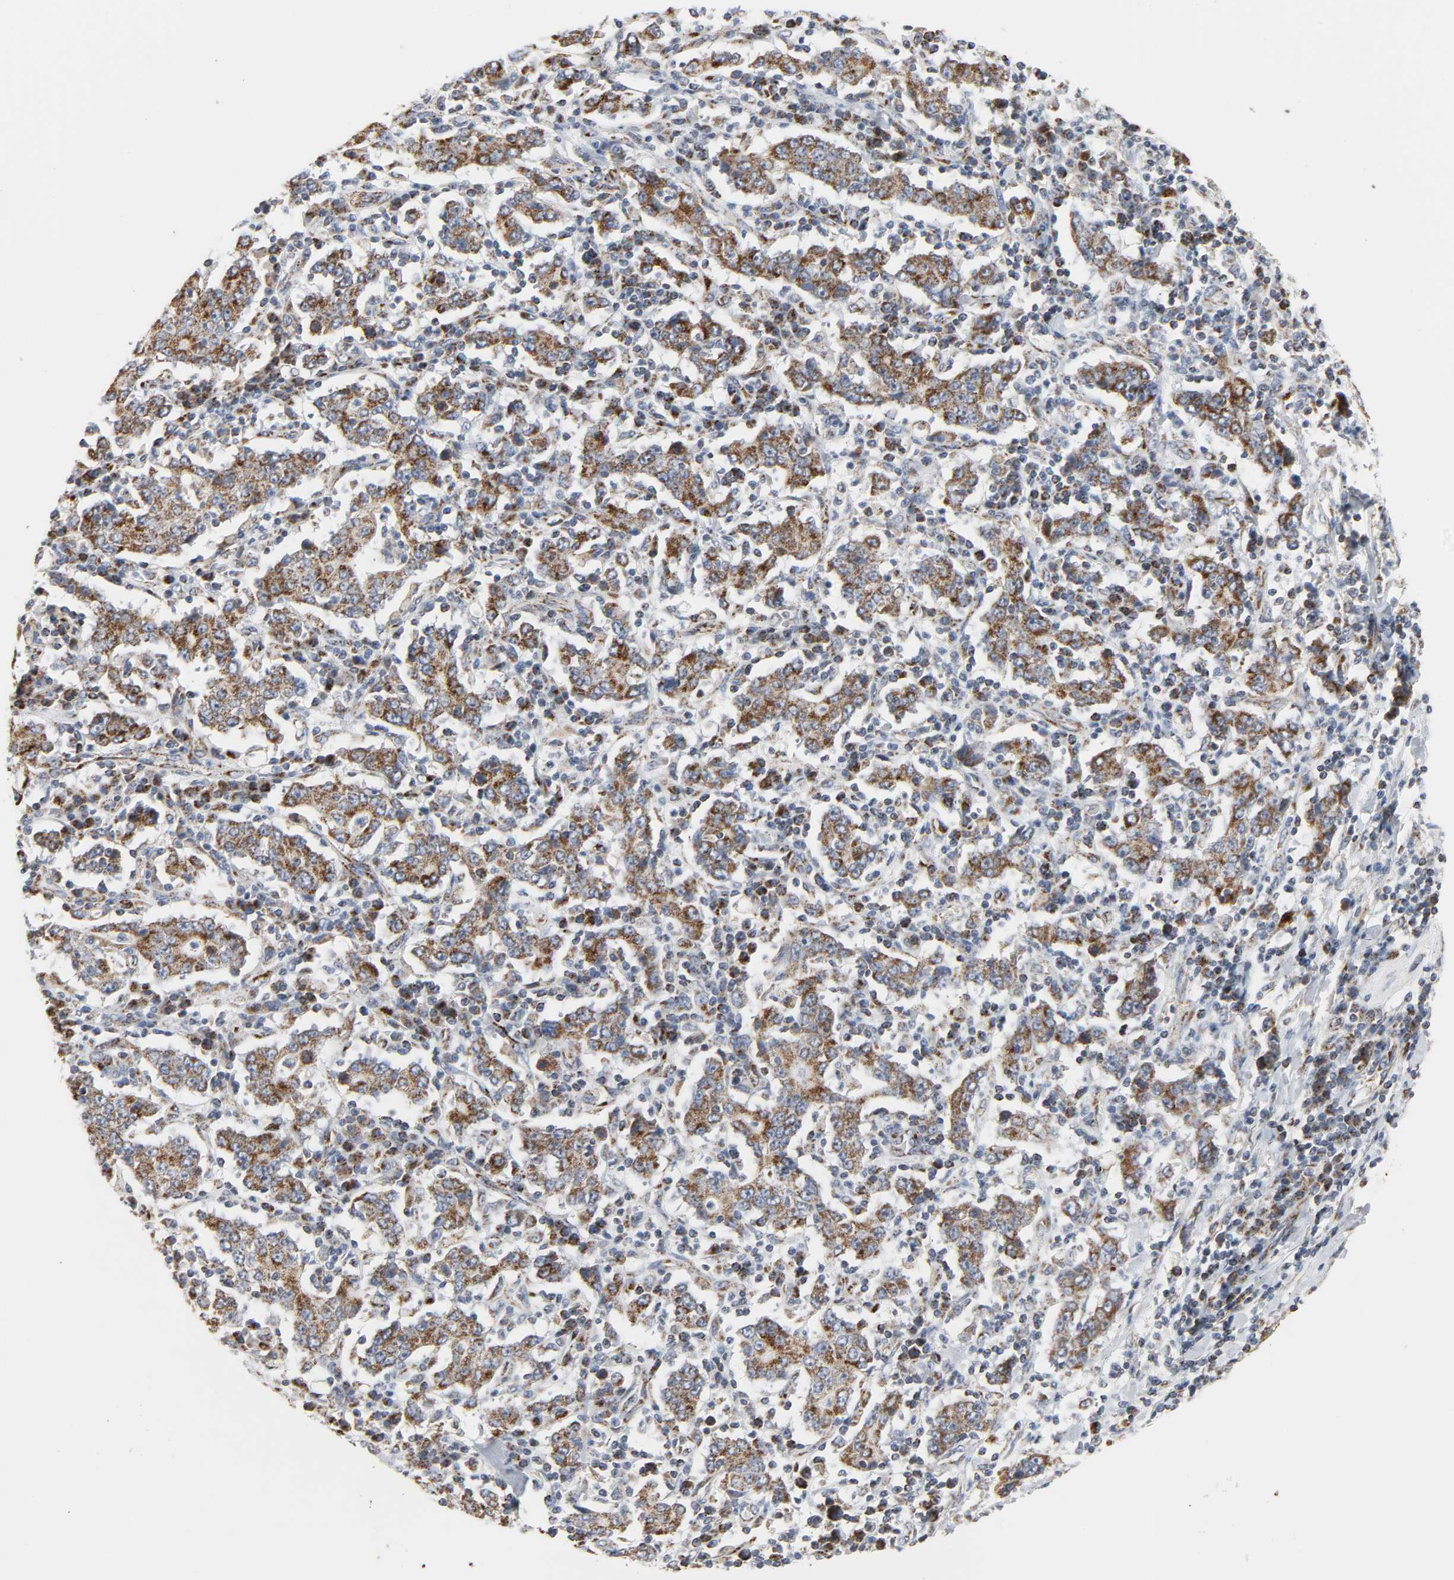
{"staining": {"intensity": "moderate", "quantity": ">75%", "location": "cytoplasmic/membranous"}, "tissue": "stomach cancer", "cell_type": "Tumor cells", "image_type": "cancer", "snomed": [{"axis": "morphology", "description": "Normal tissue, NOS"}, {"axis": "morphology", "description": "Adenocarcinoma, NOS"}, {"axis": "topography", "description": "Stomach, upper"}, {"axis": "topography", "description": "Stomach"}], "caption": "Stomach cancer (adenocarcinoma) tissue shows moderate cytoplasmic/membranous expression in about >75% of tumor cells Nuclei are stained in blue.", "gene": "ACAT1", "patient": {"sex": "male", "age": 59}}